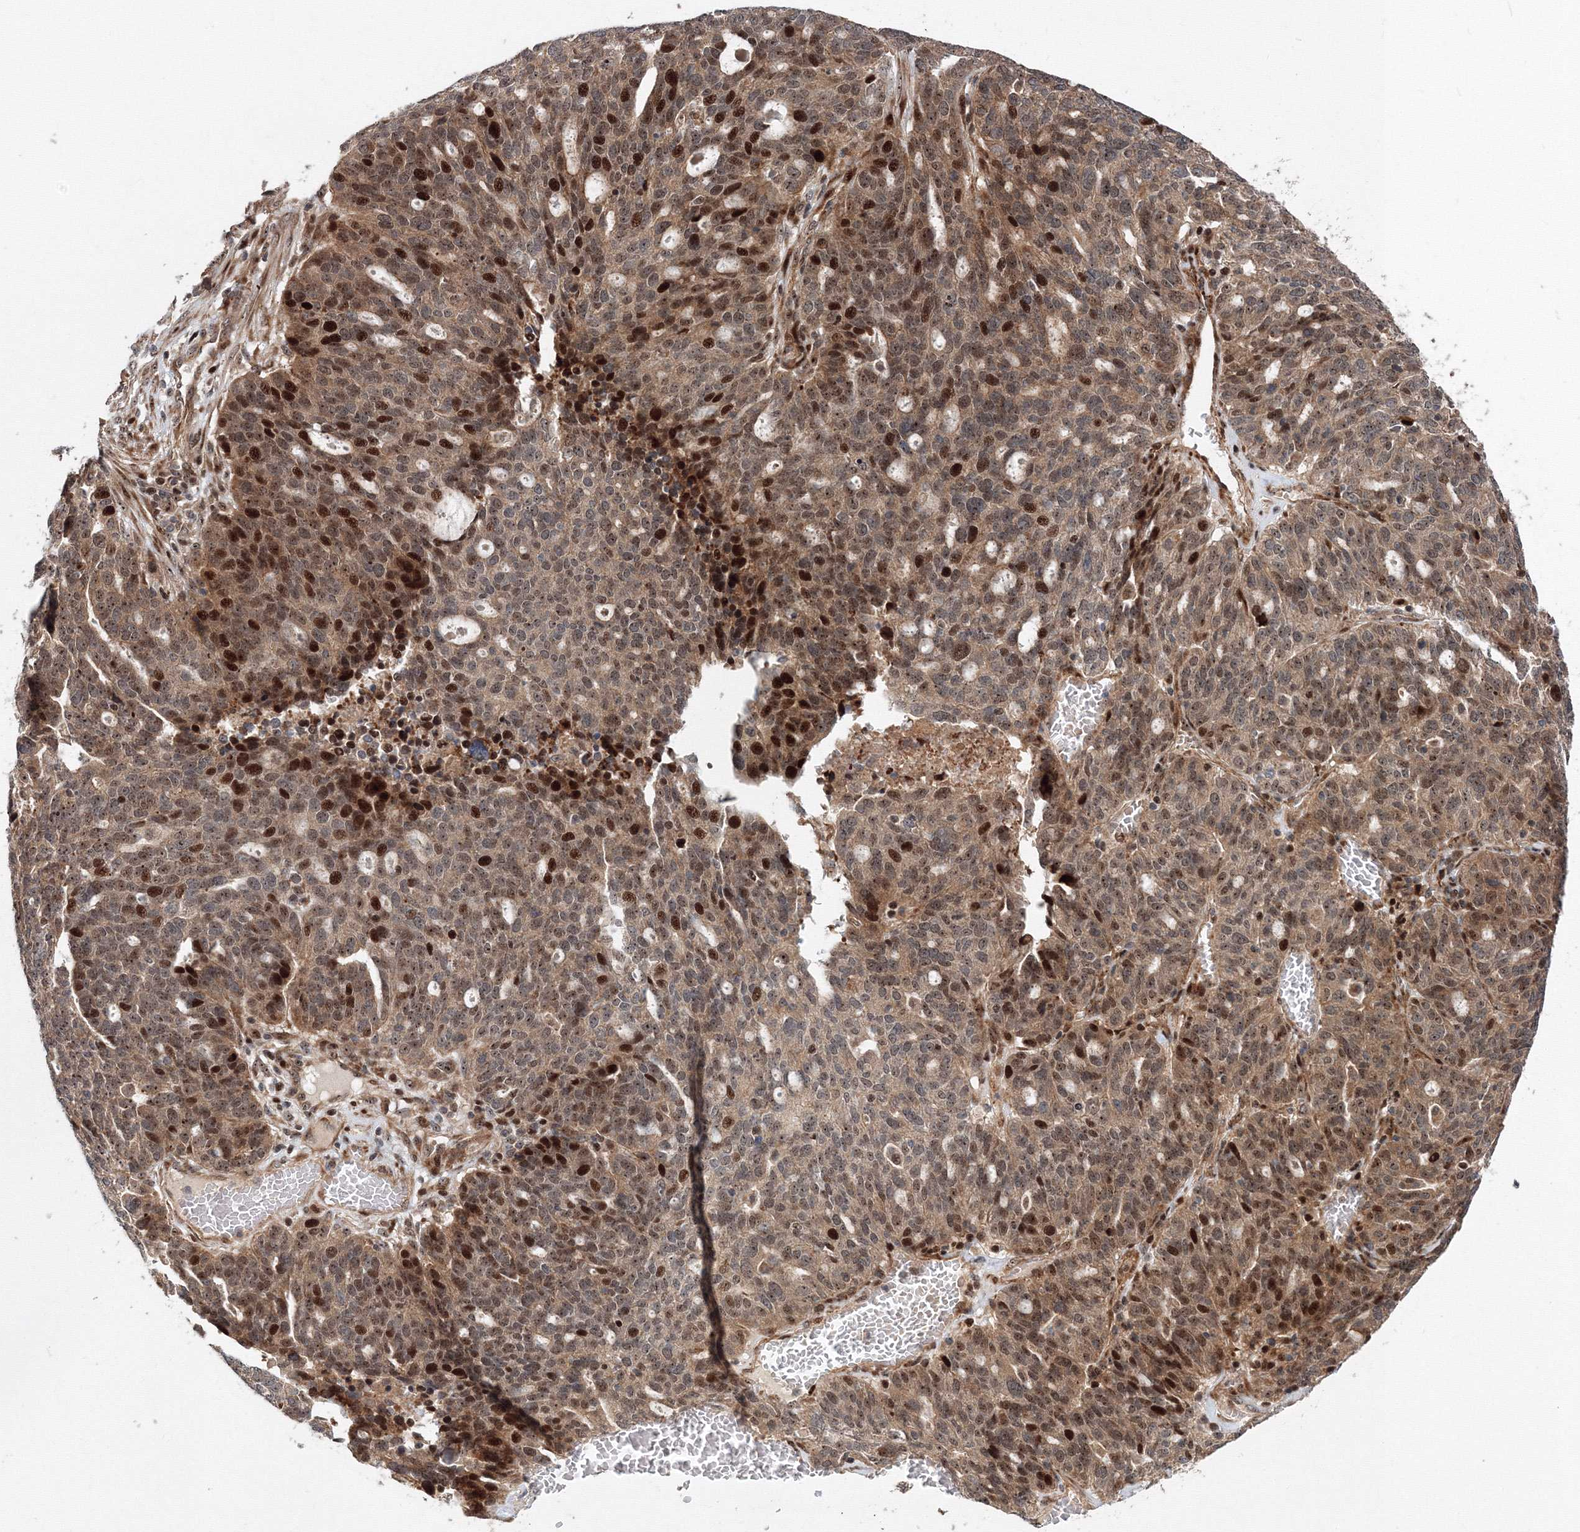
{"staining": {"intensity": "strong", "quantity": "25%-75%", "location": "cytoplasmic/membranous,nuclear"}, "tissue": "ovarian cancer", "cell_type": "Tumor cells", "image_type": "cancer", "snomed": [{"axis": "morphology", "description": "Cystadenocarcinoma, serous, NOS"}, {"axis": "topography", "description": "Ovary"}], "caption": "About 25%-75% of tumor cells in ovarian cancer (serous cystadenocarcinoma) display strong cytoplasmic/membranous and nuclear protein expression as visualized by brown immunohistochemical staining.", "gene": "ANKAR", "patient": {"sex": "female", "age": 59}}